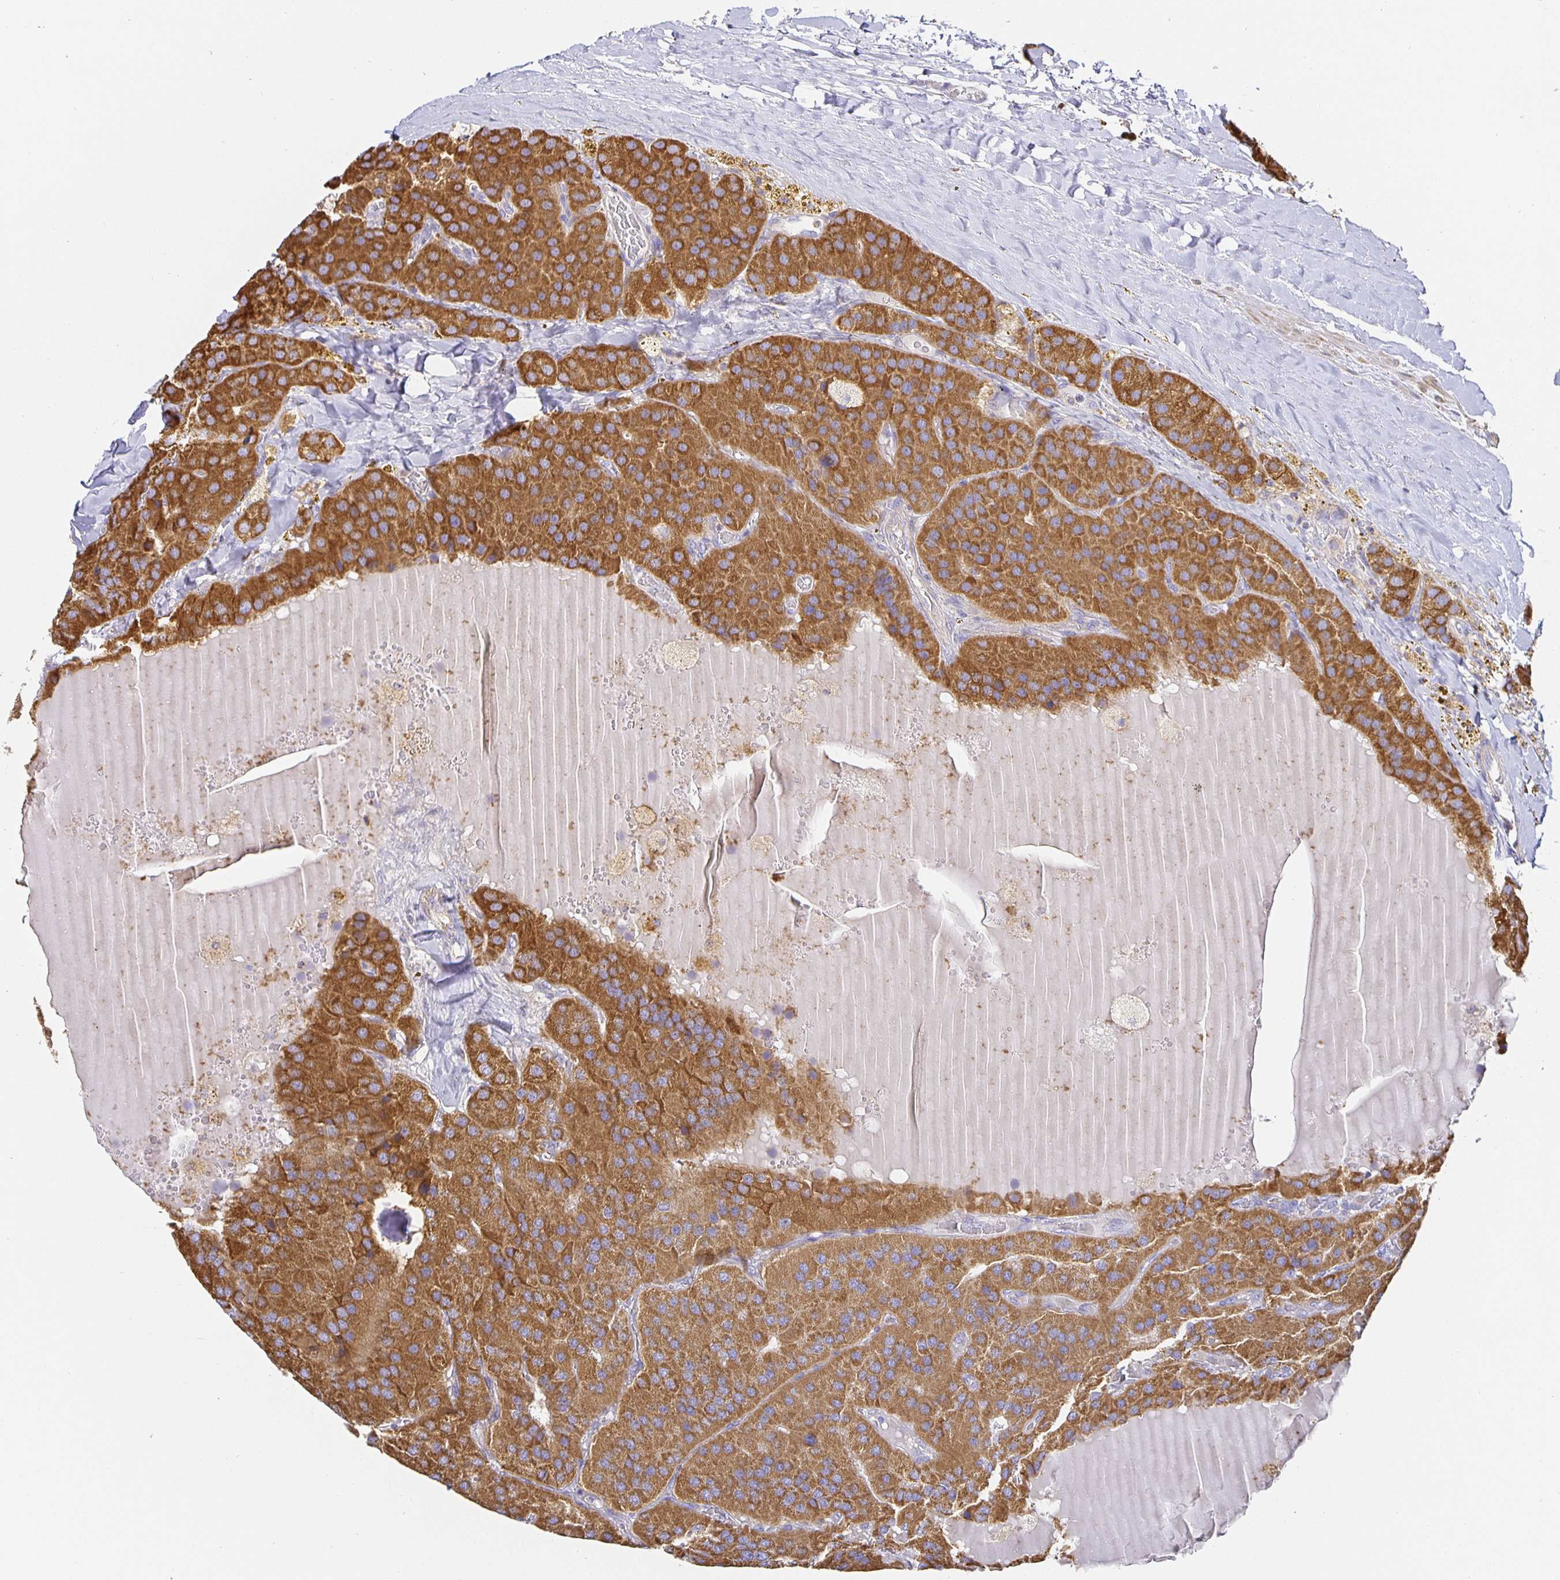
{"staining": {"intensity": "strong", "quantity": ">75%", "location": "cytoplasmic/membranous"}, "tissue": "parathyroid gland", "cell_type": "Glandular cells", "image_type": "normal", "snomed": [{"axis": "morphology", "description": "Normal tissue, NOS"}, {"axis": "morphology", "description": "Adenoma, NOS"}, {"axis": "topography", "description": "Parathyroid gland"}], "caption": "An immunohistochemistry image of unremarkable tissue is shown. Protein staining in brown labels strong cytoplasmic/membranous positivity in parathyroid gland within glandular cells.", "gene": "FLRT3", "patient": {"sex": "female", "age": 86}}